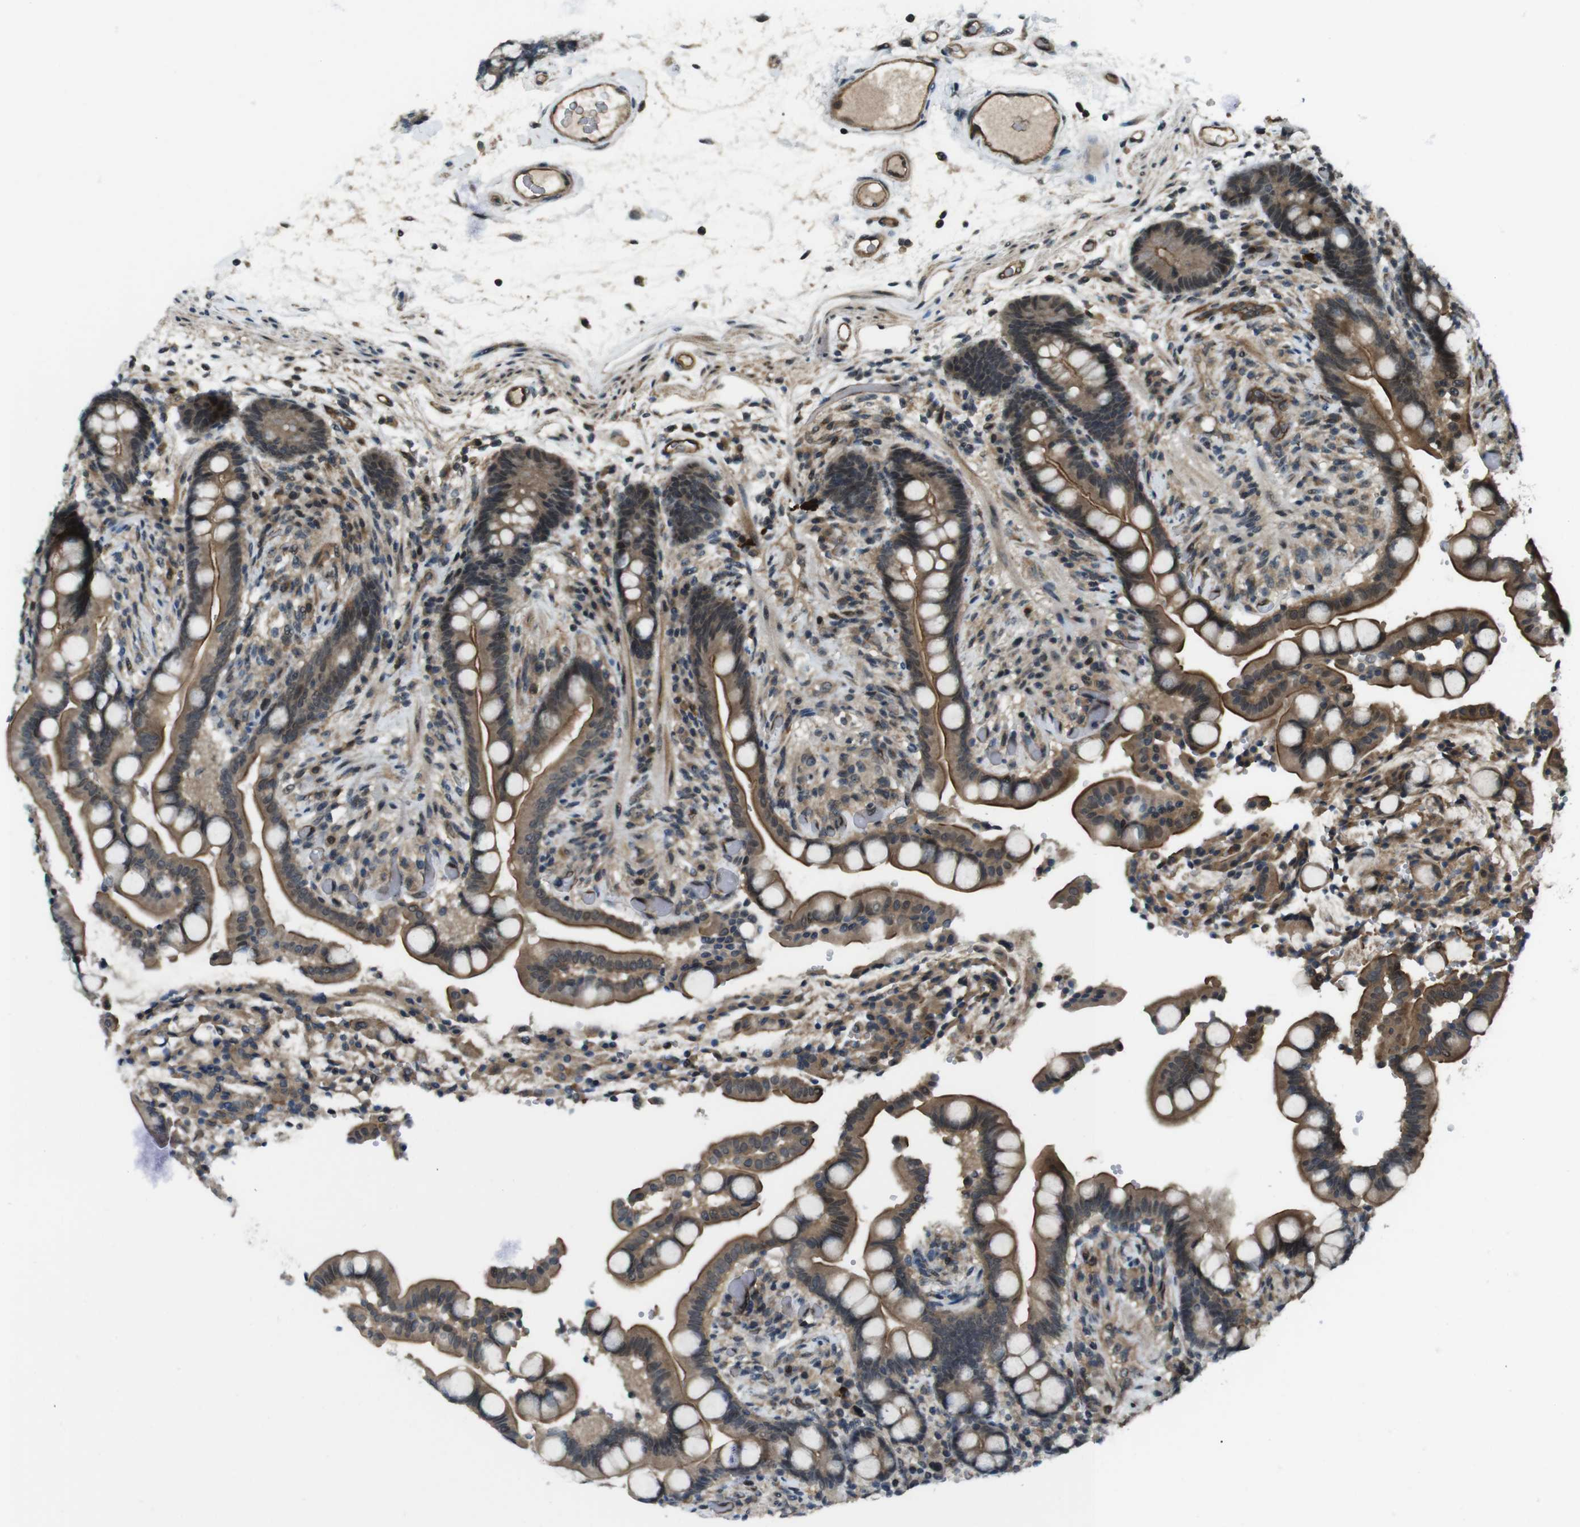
{"staining": {"intensity": "strong", "quantity": ">75%", "location": "cytoplasmic/membranous"}, "tissue": "colon", "cell_type": "Endothelial cells", "image_type": "normal", "snomed": [{"axis": "morphology", "description": "Normal tissue, NOS"}, {"axis": "topography", "description": "Colon"}], "caption": "Colon stained for a protein exhibits strong cytoplasmic/membranous positivity in endothelial cells.", "gene": "TIAM2", "patient": {"sex": "male", "age": 73}}